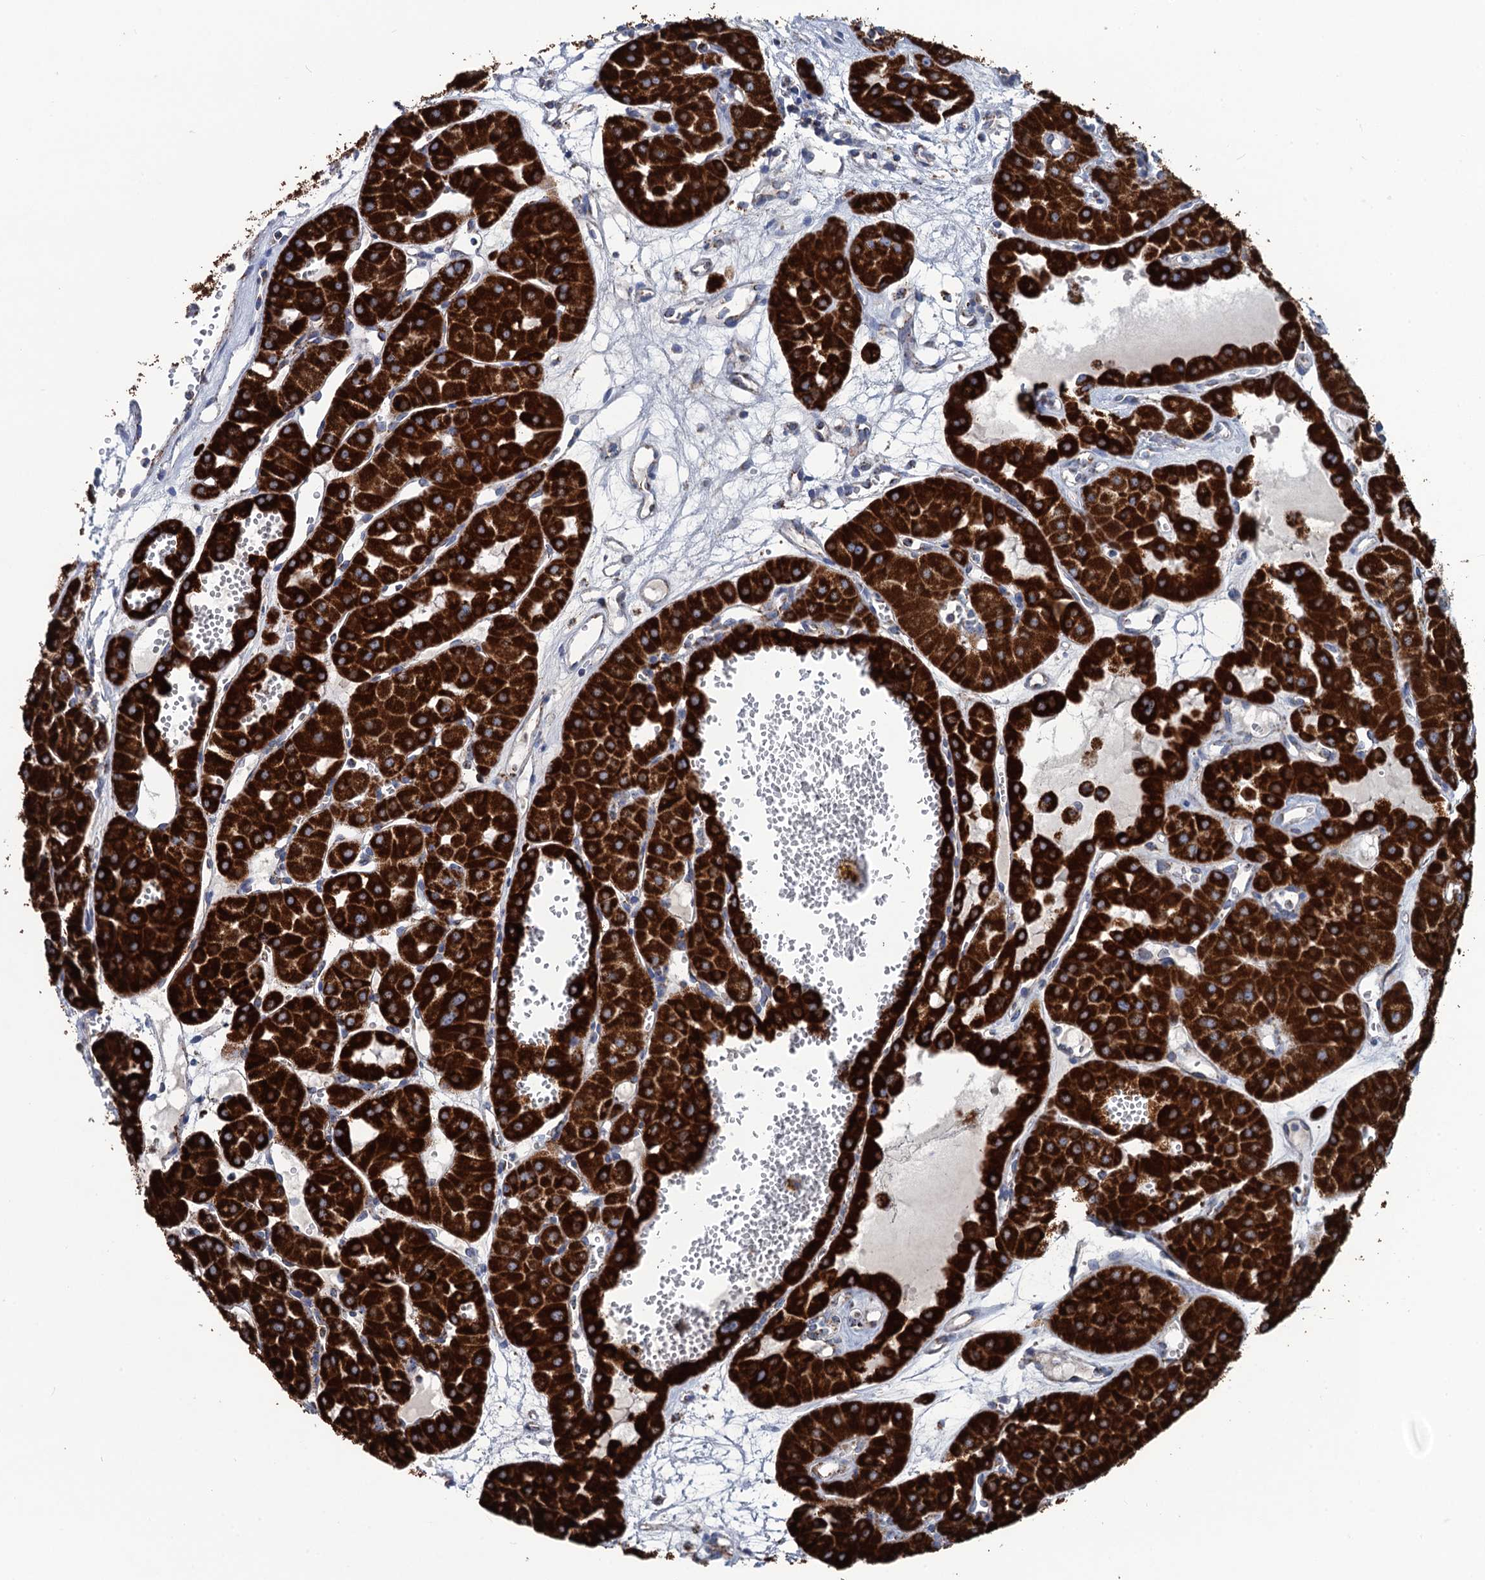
{"staining": {"intensity": "strong", "quantity": ">75%", "location": "cytoplasmic/membranous"}, "tissue": "renal cancer", "cell_type": "Tumor cells", "image_type": "cancer", "snomed": [{"axis": "morphology", "description": "Carcinoma, NOS"}, {"axis": "topography", "description": "Kidney"}], "caption": "High-magnification brightfield microscopy of renal cancer (carcinoma) stained with DAB (brown) and counterstained with hematoxylin (blue). tumor cells exhibit strong cytoplasmic/membranous expression is appreciated in approximately>75% of cells.", "gene": "IVD", "patient": {"sex": "female", "age": 75}}